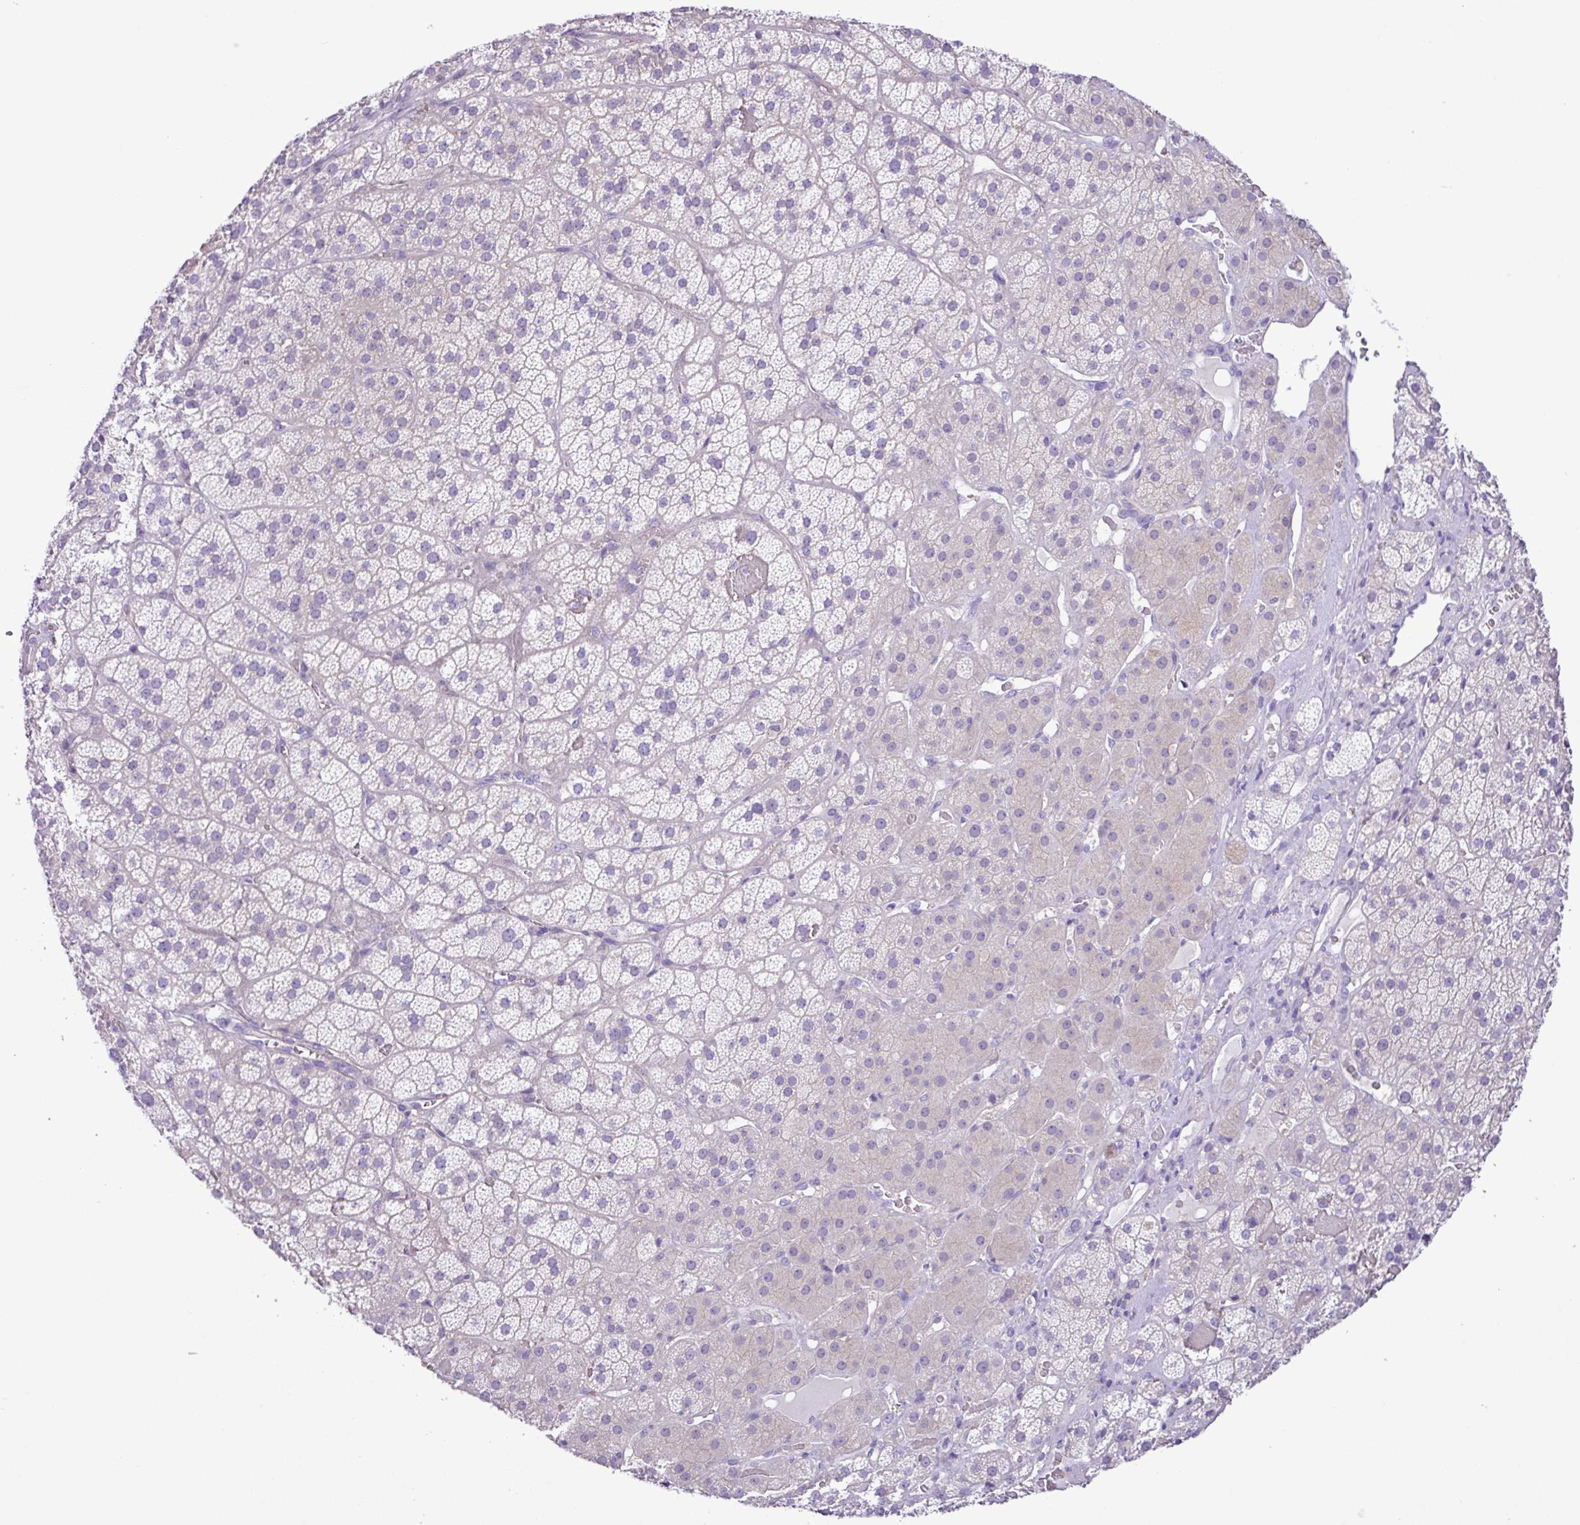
{"staining": {"intensity": "weak", "quantity": "<25%", "location": "cytoplasmic/membranous"}, "tissue": "adrenal gland", "cell_type": "Glandular cells", "image_type": "normal", "snomed": [{"axis": "morphology", "description": "Normal tissue, NOS"}, {"axis": "topography", "description": "Adrenal gland"}], "caption": "The immunohistochemistry image has no significant positivity in glandular cells of adrenal gland.", "gene": "ZNF334", "patient": {"sex": "male", "age": 57}}